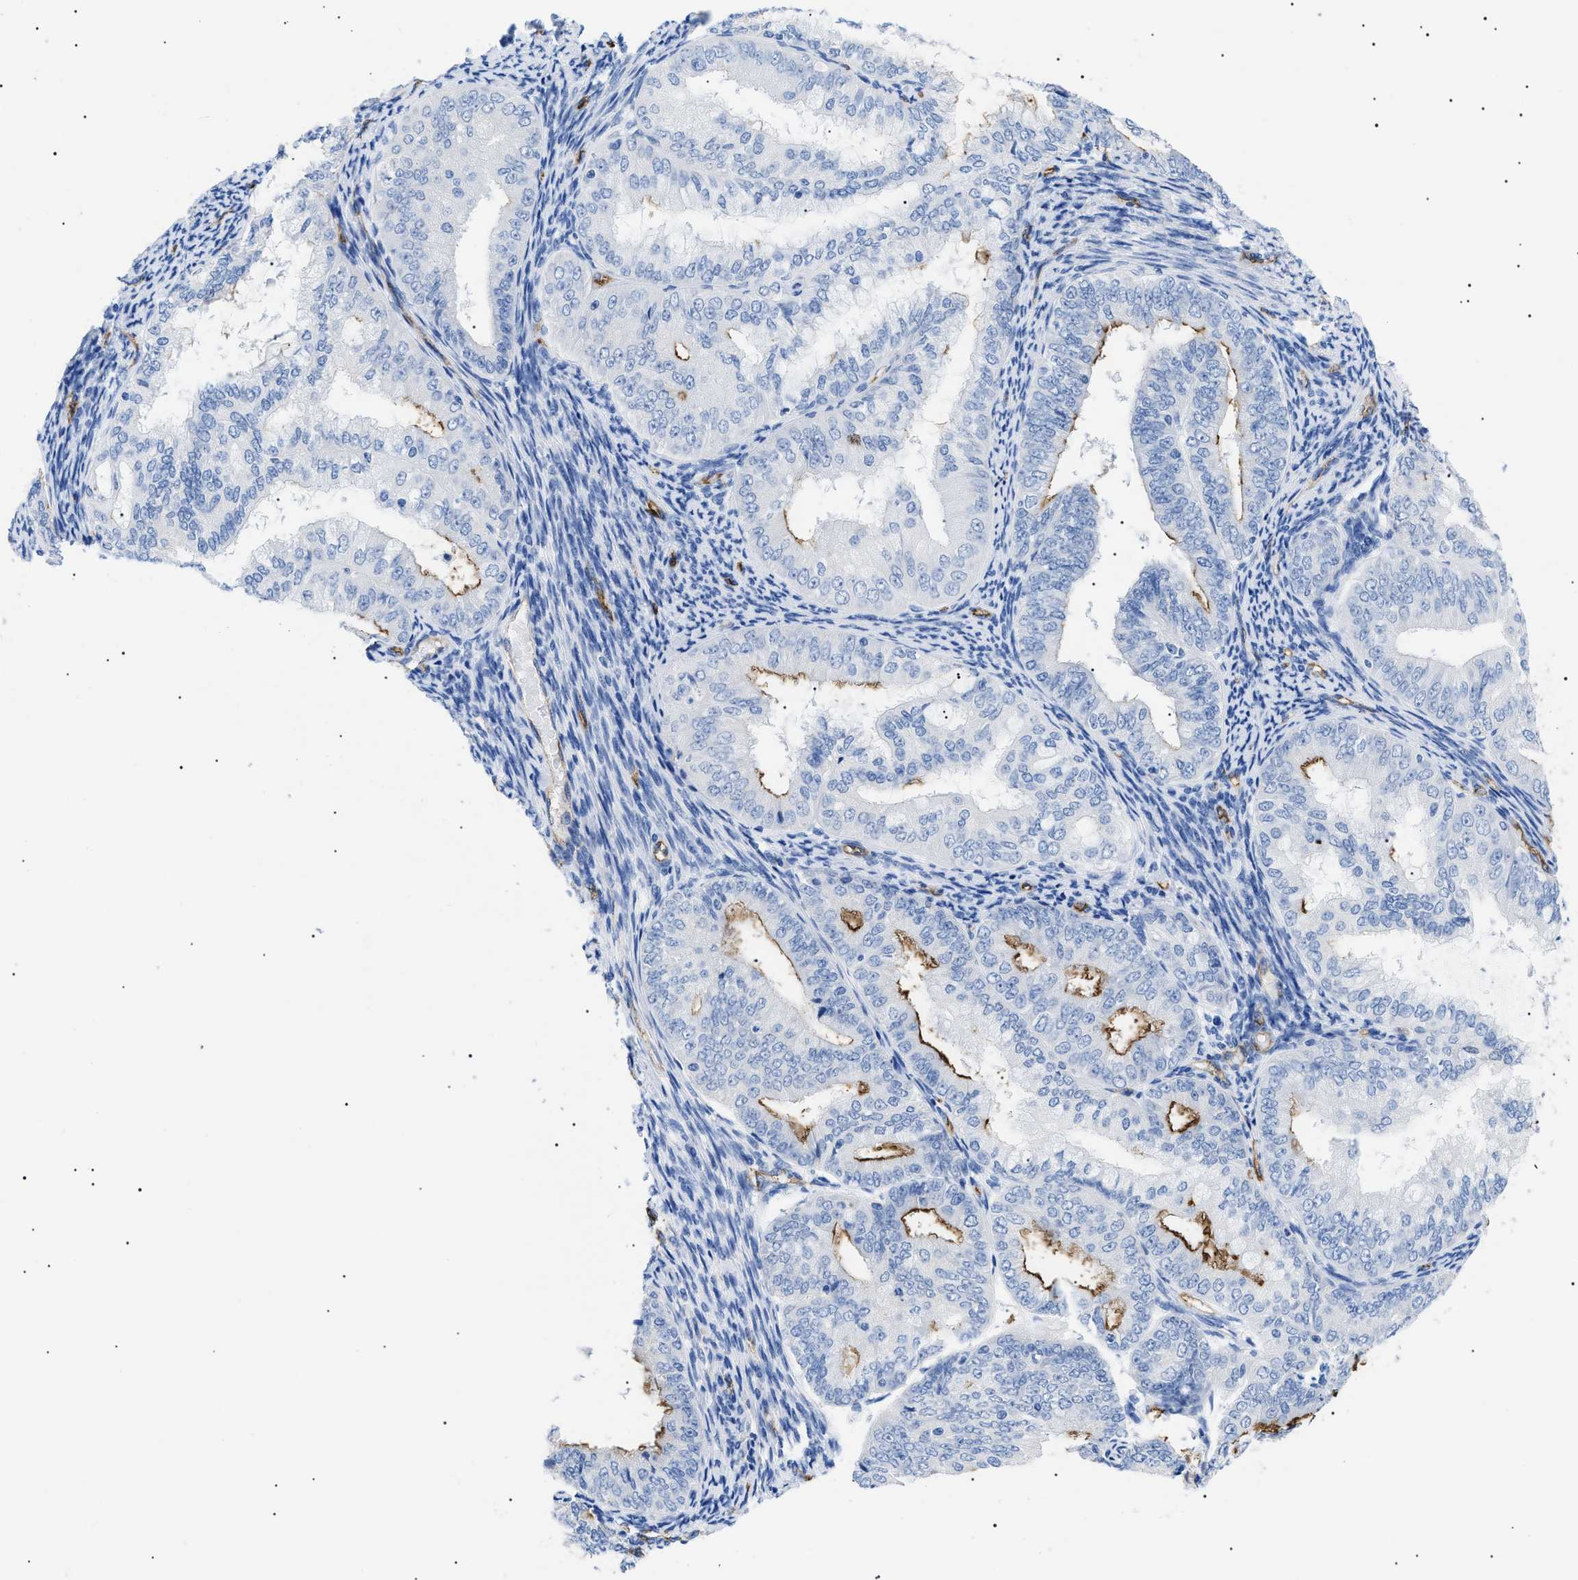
{"staining": {"intensity": "moderate", "quantity": "25%-75%", "location": "cytoplasmic/membranous"}, "tissue": "endometrial cancer", "cell_type": "Tumor cells", "image_type": "cancer", "snomed": [{"axis": "morphology", "description": "Adenocarcinoma, NOS"}, {"axis": "topography", "description": "Endometrium"}], "caption": "Protein expression analysis of human endometrial cancer (adenocarcinoma) reveals moderate cytoplasmic/membranous positivity in about 25%-75% of tumor cells.", "gene": "PODXL", "patient": {"sex": "female", "age": 63}}